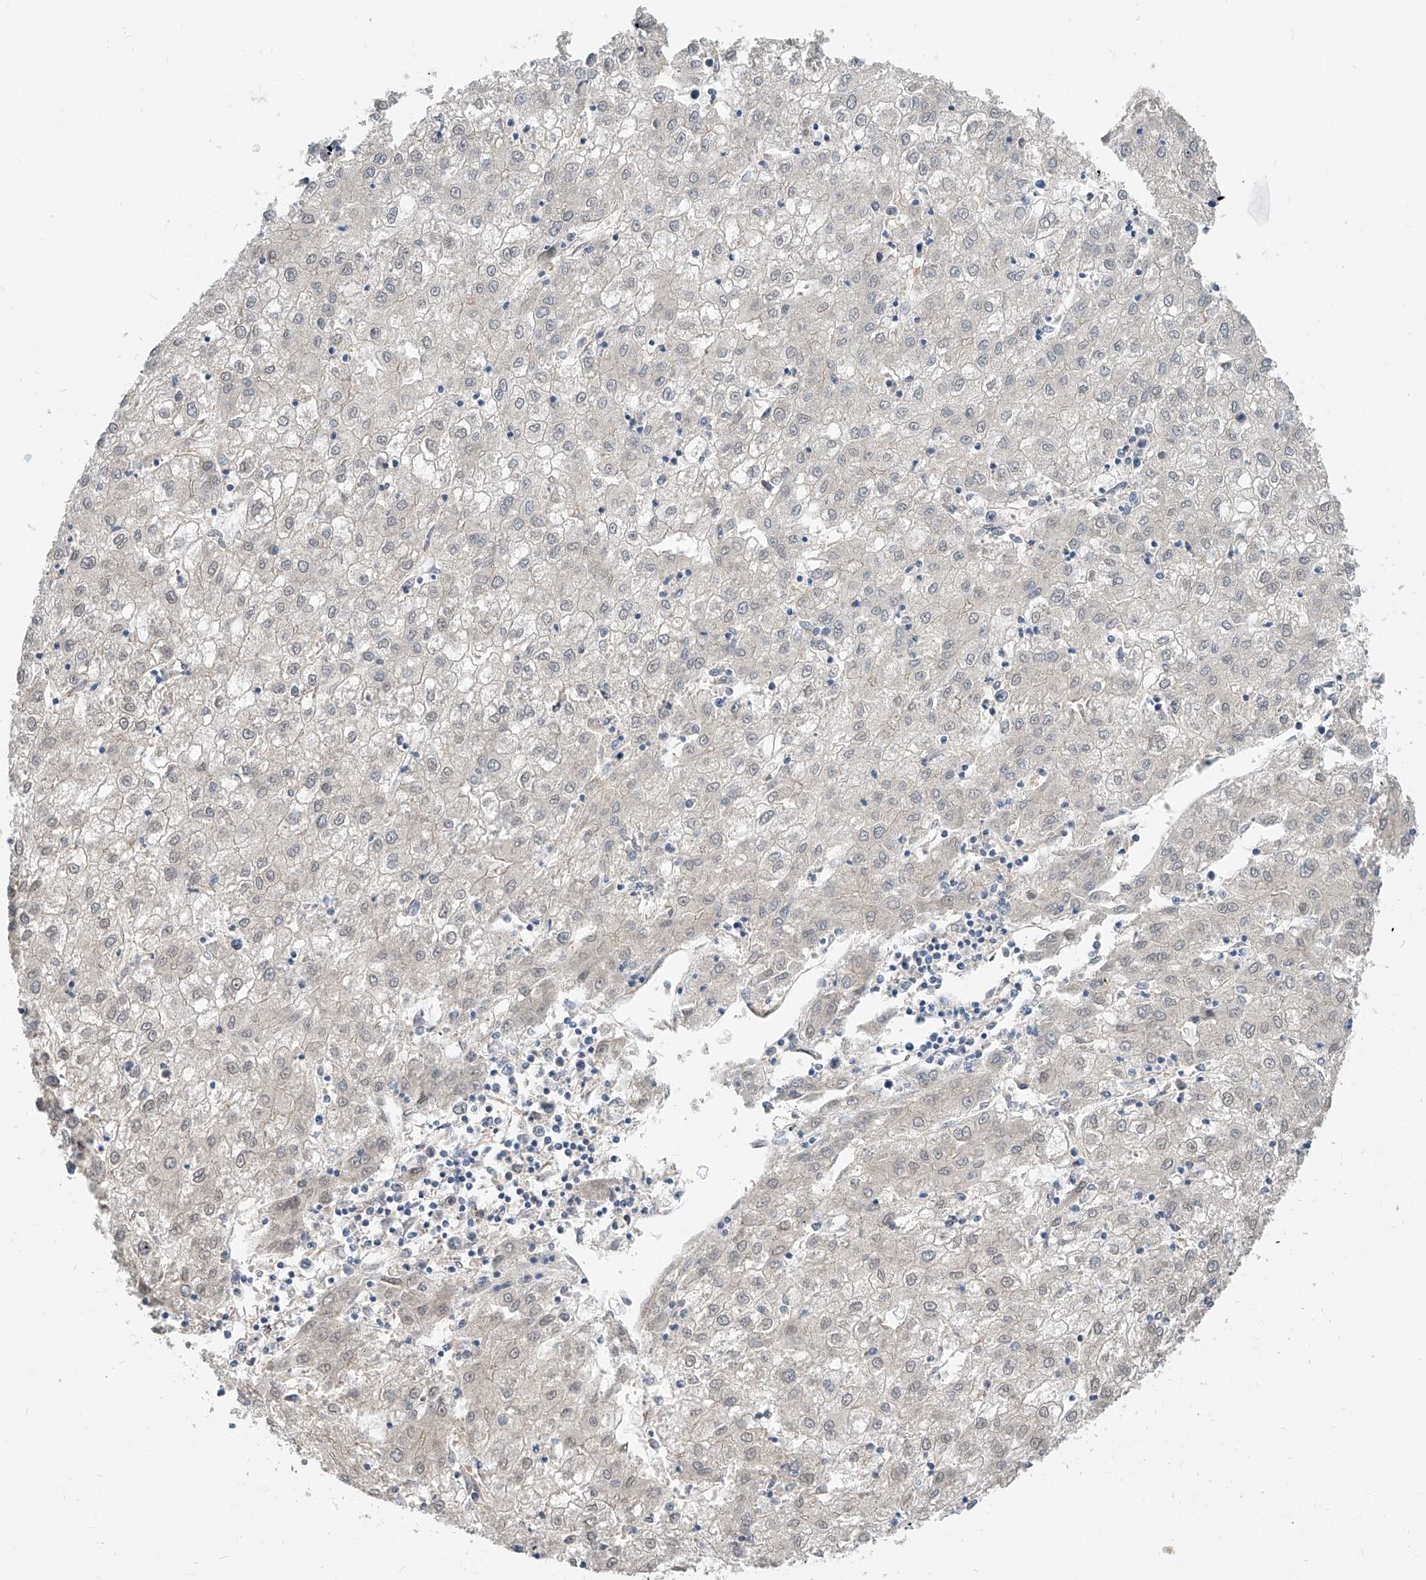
{"staining": {"intensity": "negative", "quantity": "none", "location": "none"}, "tissue": "liver cancer", "cell_type": "Tumor cells", "image_type": "cancer", "snomed": [{"axis": "morphology", "description": "Carcinoma, Hepatocellular, NOS"}, {"axis": "topography", "description": "Liver"}], "caption": "Tumor cells are negative for protein expression in human hepatocellular carcinoma (liver).", "gene": "MAGEE2", "patient": {"sex": "male", "age": 72}}